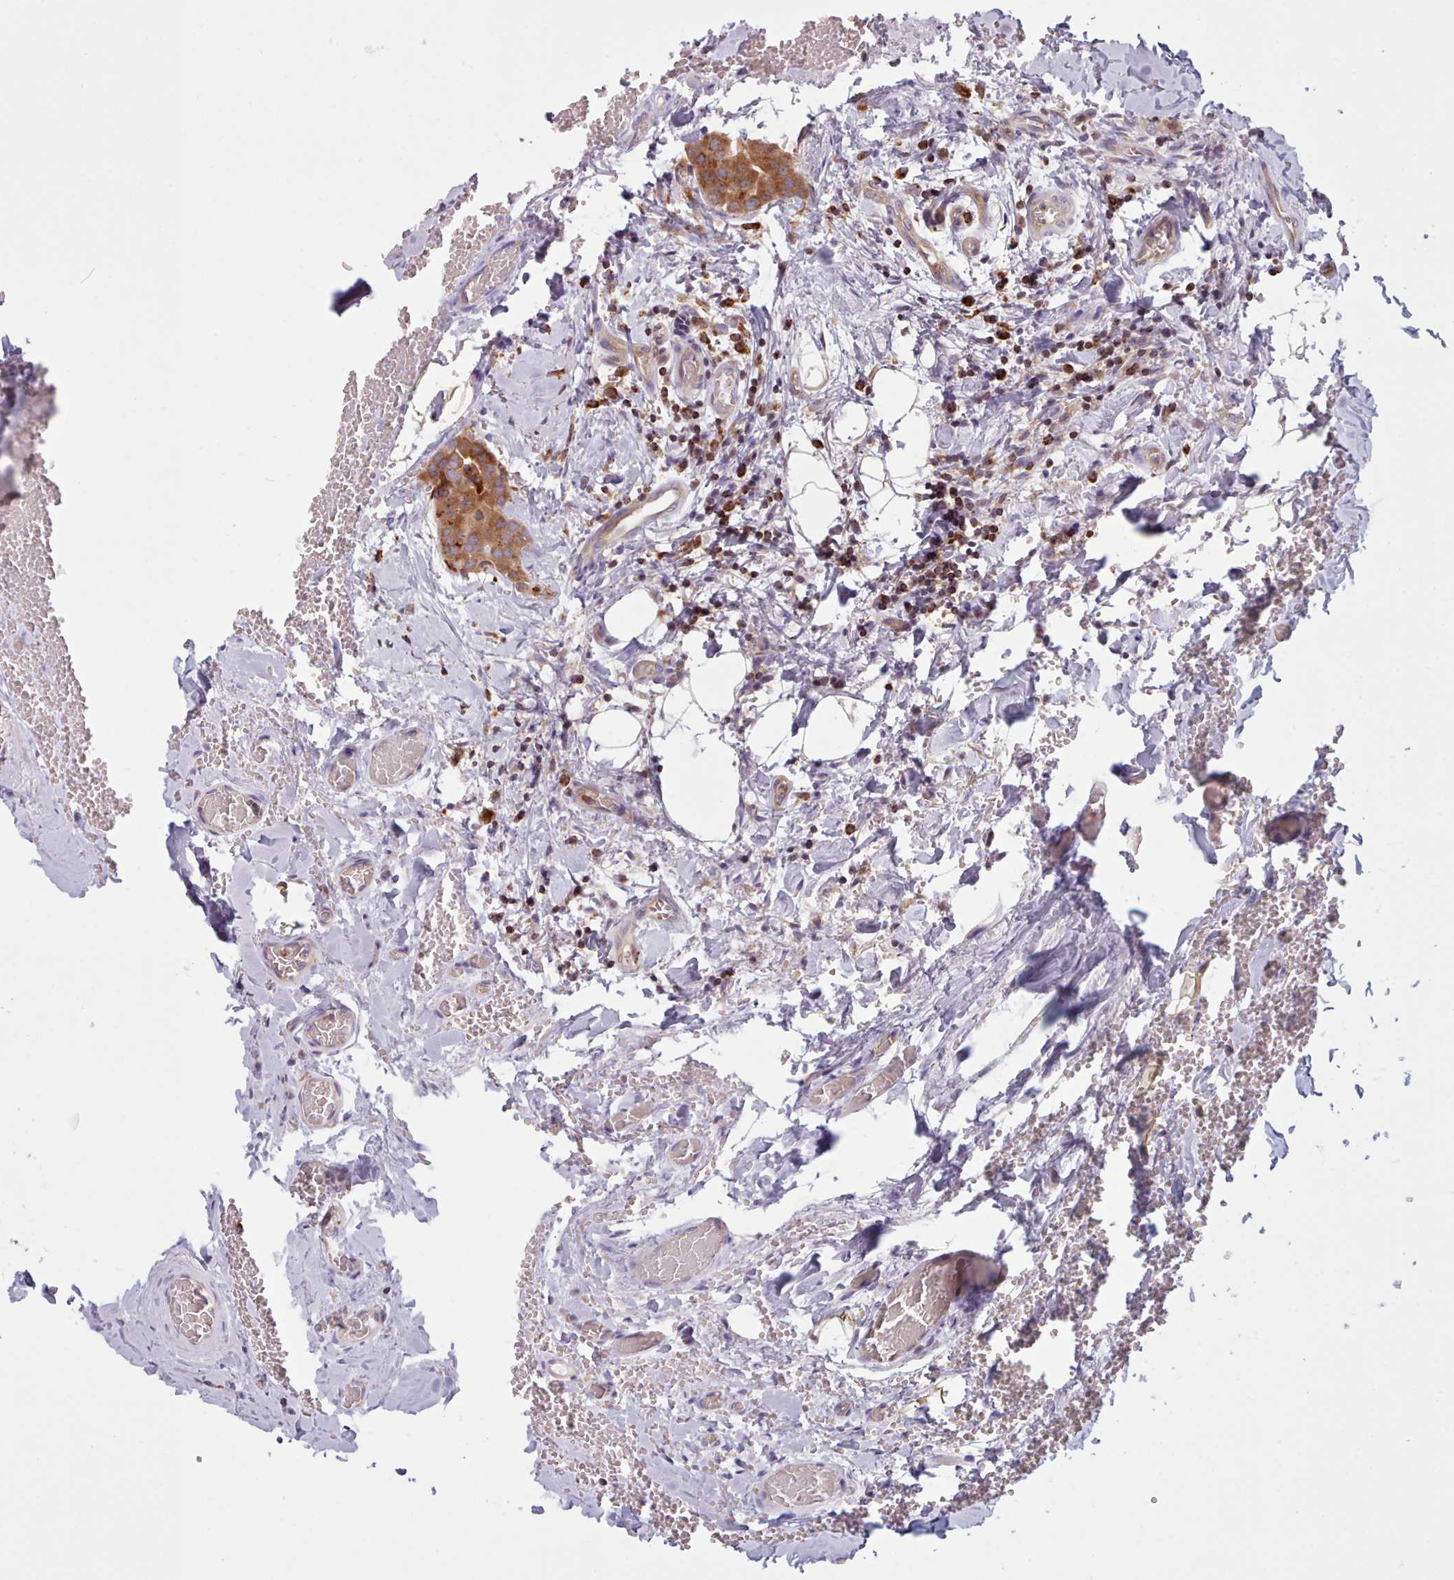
{"staining": {"intensity": "moderate", "quantity": ">75%", "location": "cytoplasmic/membranous"}, "tissue": "thyroid cancer", "cell_type": "Tumor cells", "image_type": "cancer", "snomed": [{"axis": "morphology", "description": "Papillary adenocarcinoma, NOS"}, {"axis": "topography", "description": "Thyroid gland"}], "caption": "Human thyroid papillary adenocarcinoma stained for a protein (brown) reveals moderate cytoplasmic/membranous positive expression in about >75% of tumor cells.", "gene": "CRYBG1", "patient": {"sex": "male", "age": 33}}